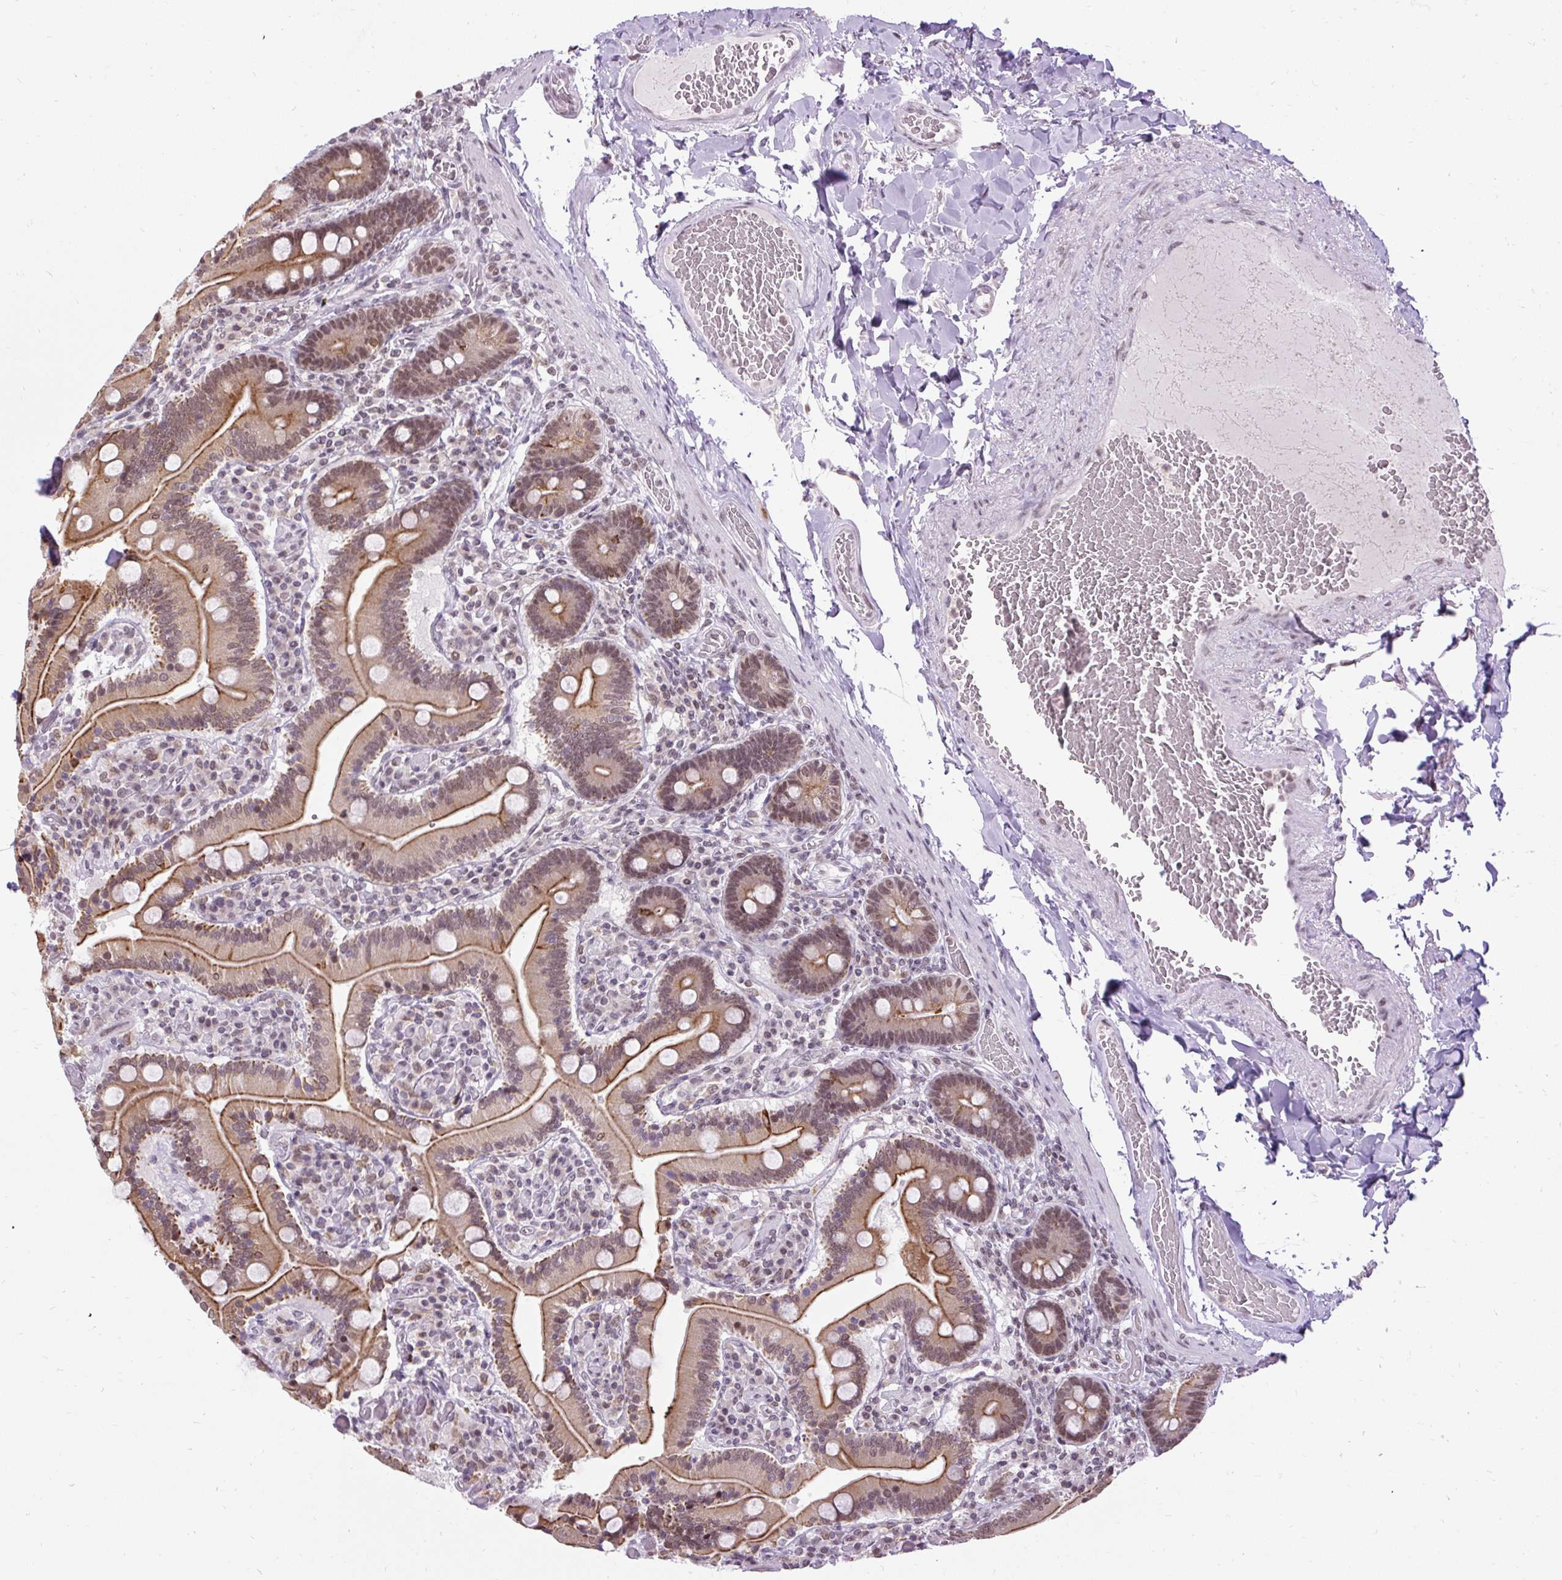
{"staining": {"intensity": "moderate", "quantity": ">75%", "location": "cytoplasmic/membranous,nuclear"}, "tissue": "duodenum", "cell_type": "Glandular cells", "image_type": "normal", "snomed": [{"axis": "morphology", "description": "Normal tissue, NOS"}, {"axis": "topography", "description": "Duodenum"}], "caption": "Protein staining by immunohistochemistry exhibits moderate cytoplasmic/membranous,nuclear staining in approximately >75% of glandular cells in benign duodenum.", "gene": "ZNF672", "patient": {"sex": "female", "age": 62}}